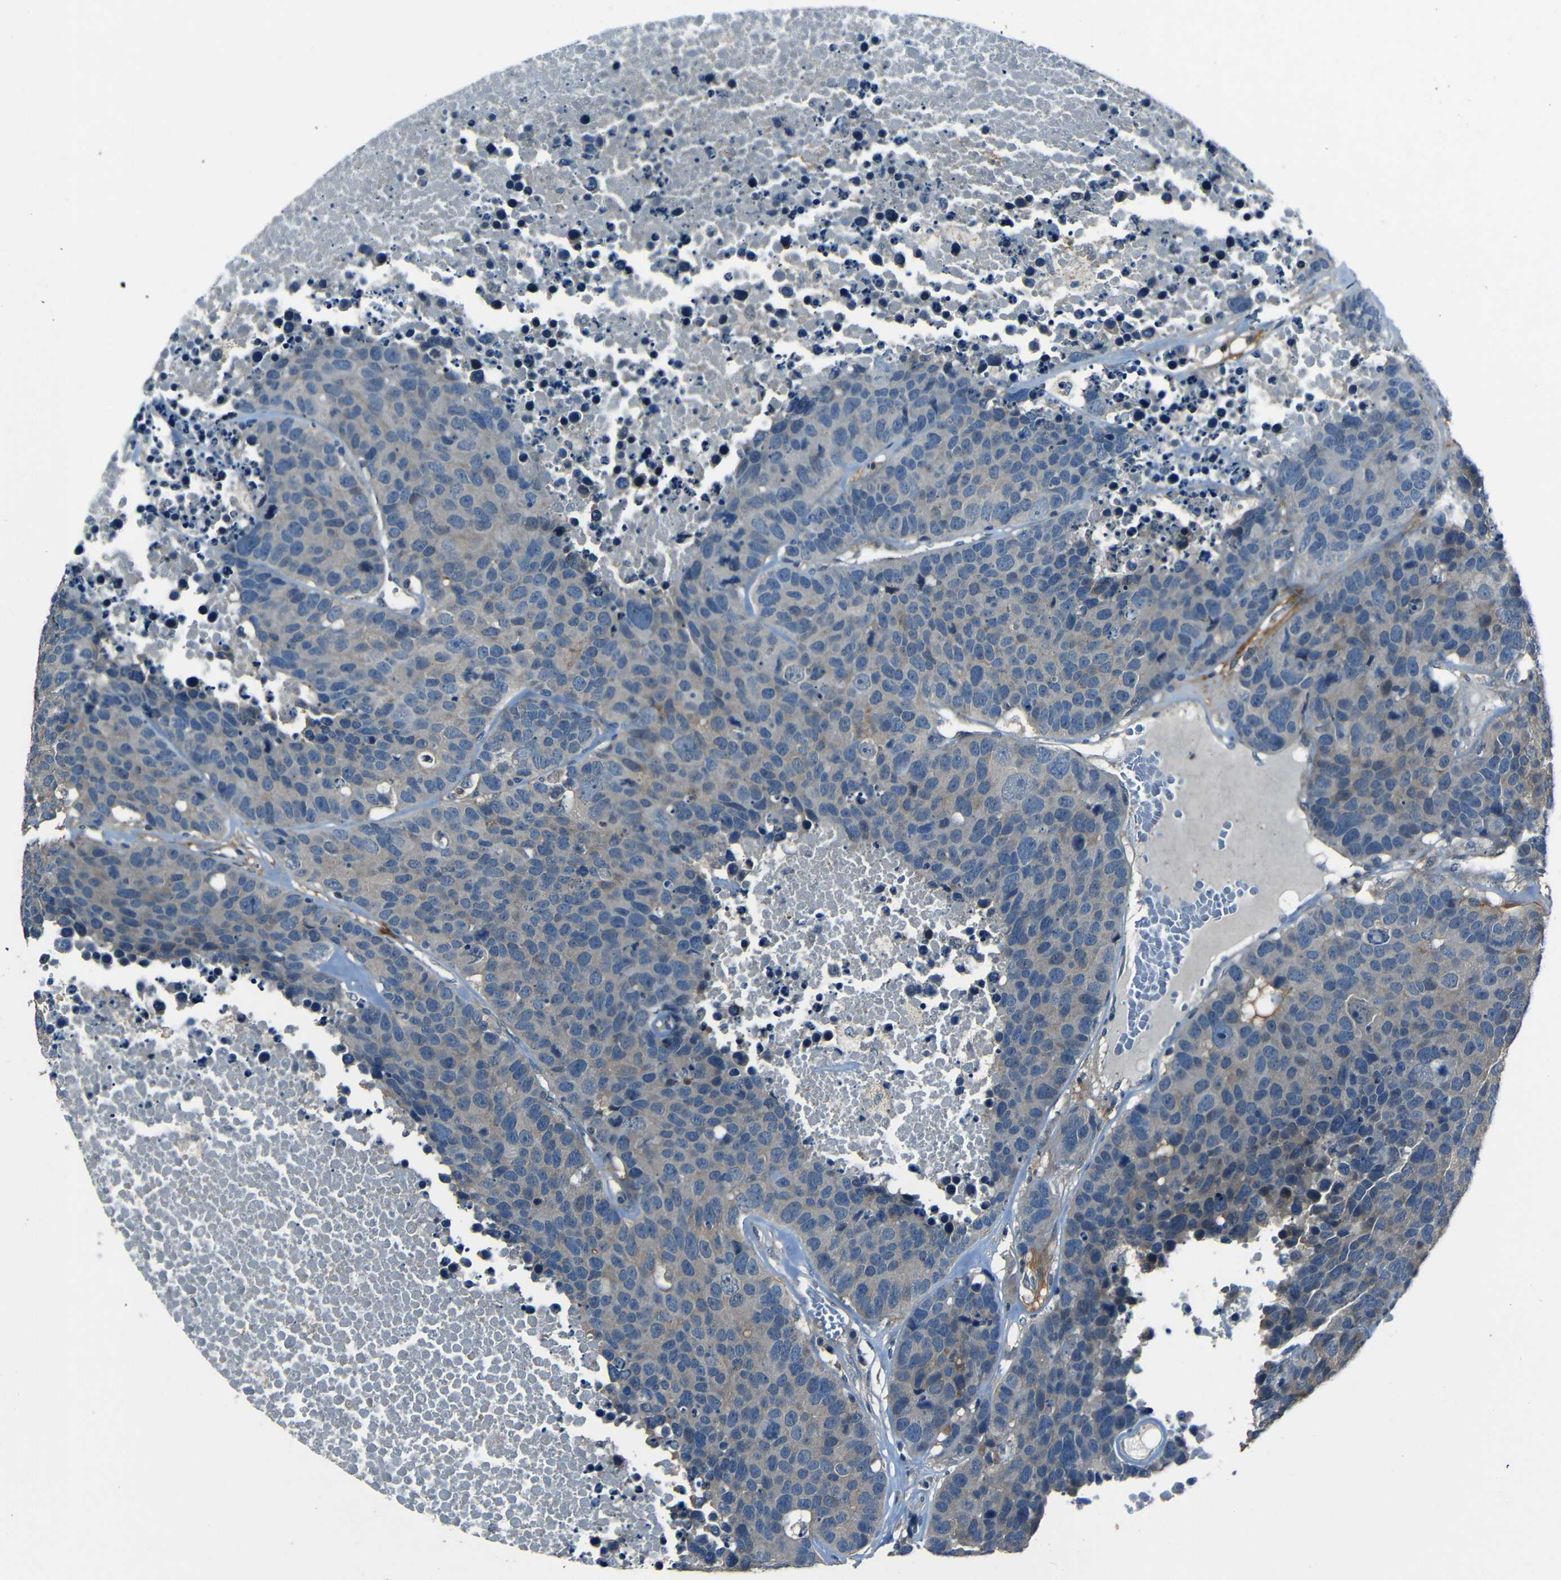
{"staining": {"intensity": "negative", "quantity": "none", "location": "none"}, "tissue": "carcinoid", "cell_type": "Tumor cells", "image_type": "cancer", "snomed": [{"axis": "morphology", "description": "Carcinoid, malignant, NOS"}, {"axis": "topography", "description": "Lung"}], "caption": "Photomicrograph shows no protein positivity in tumor cells of carcinoid tissue.", "gene": "SLA", "patient": {"sex": "male", "age": 60}}